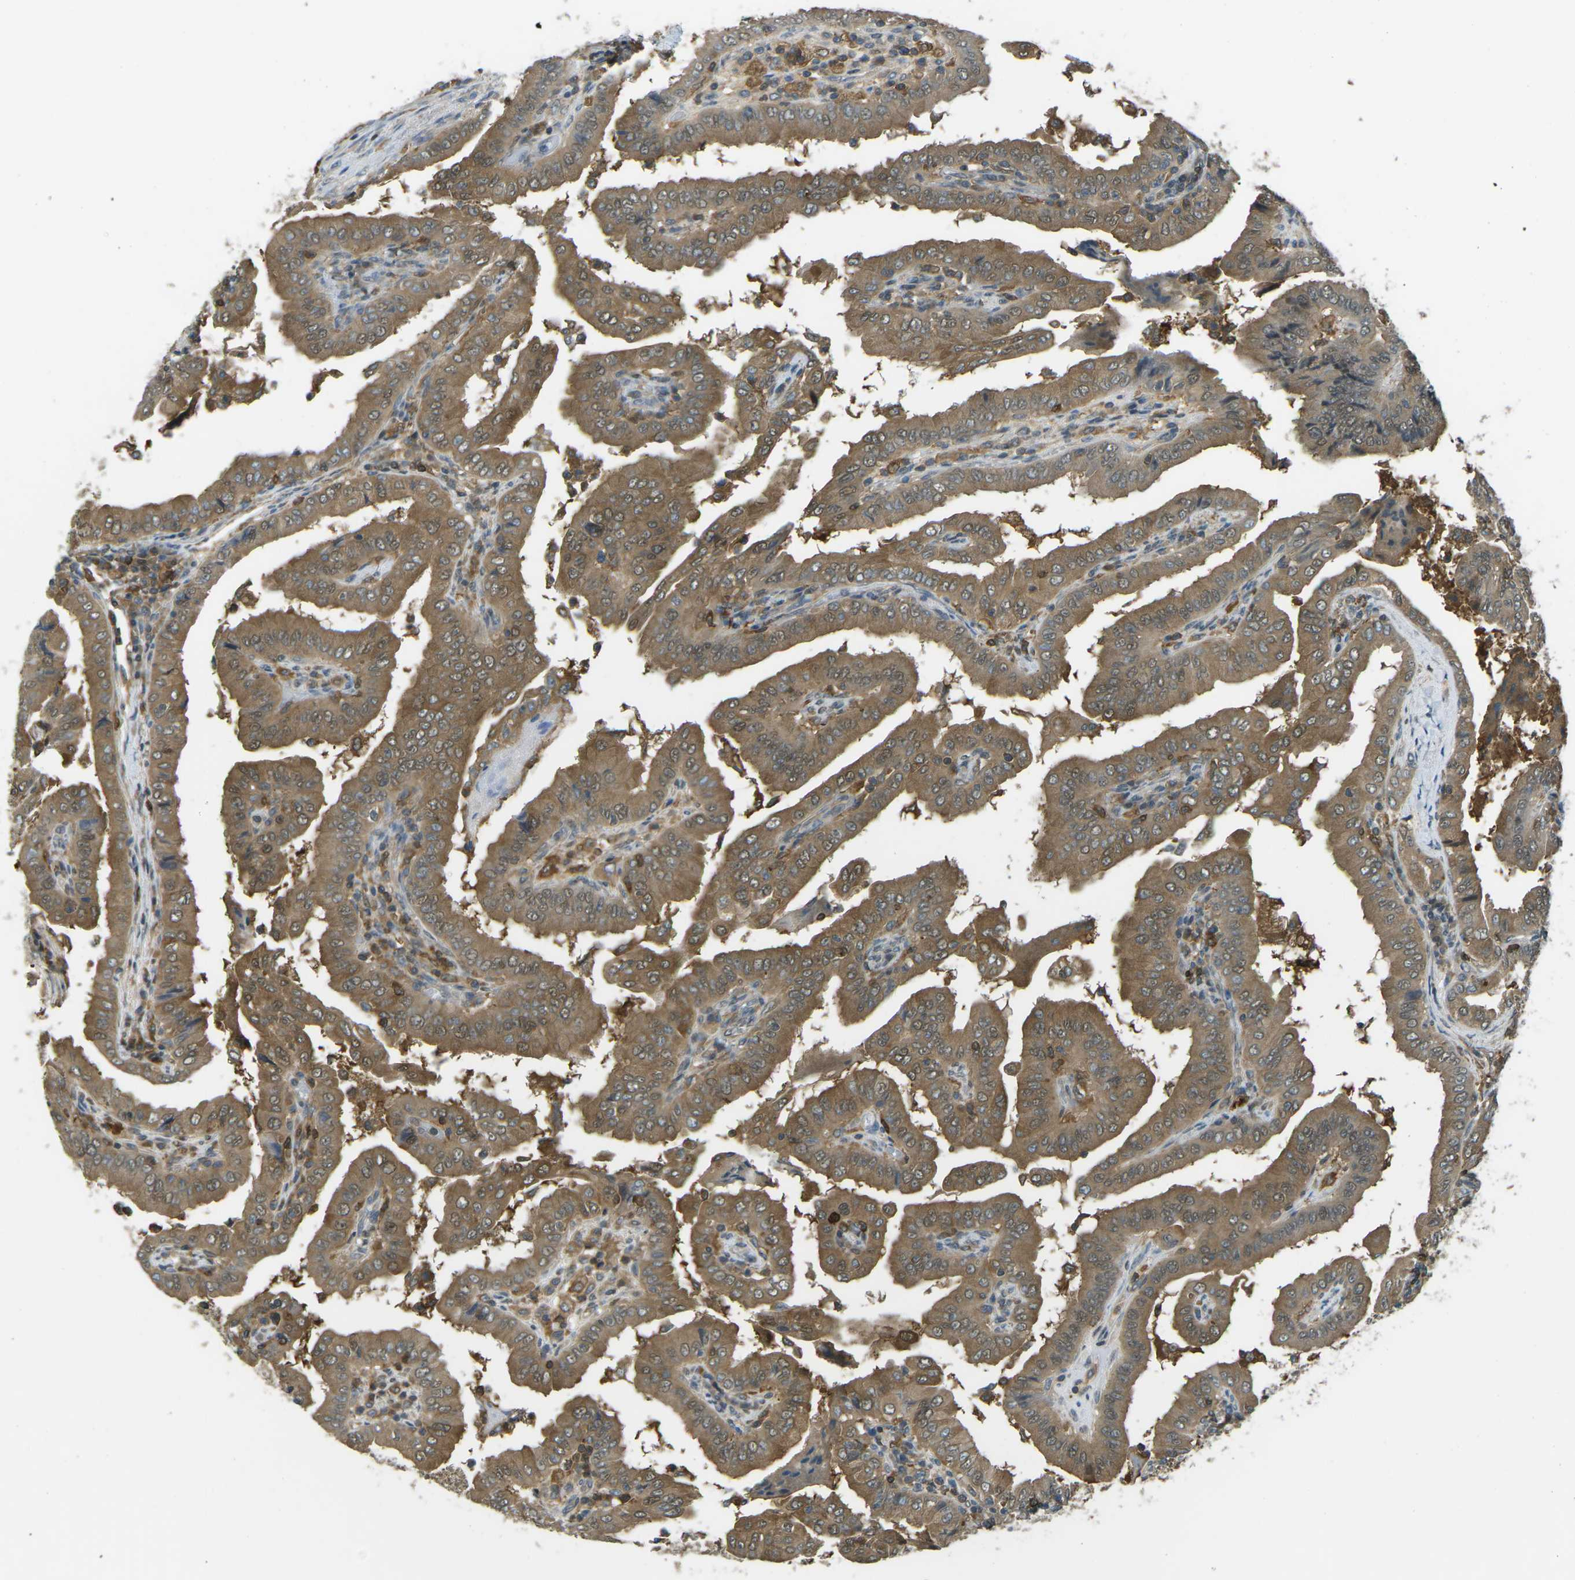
{"staining": {"intensity": "moderate", "quantity": ">75%", "location": "cytoplasmic/membranous"}, "tissue": "thyroid cancer", "cell_type": "Tumor cells", "image_type": "cancer", "snomed": [{"axis": "morphology", "description": "Papillary adenocarcinoma, NOS"}, {"axis": "topography", "description": "Thyroid gland"}], "caption": "Thyroid papillary adenocarcinoma was stained to show a protein in brown. There is medium levels of moderate cytoplasmic/membranous positivity in approximately >75% of tumor cells.", "gene": "PIEZO2", "patient": {"sex": "male", "age": 33}}